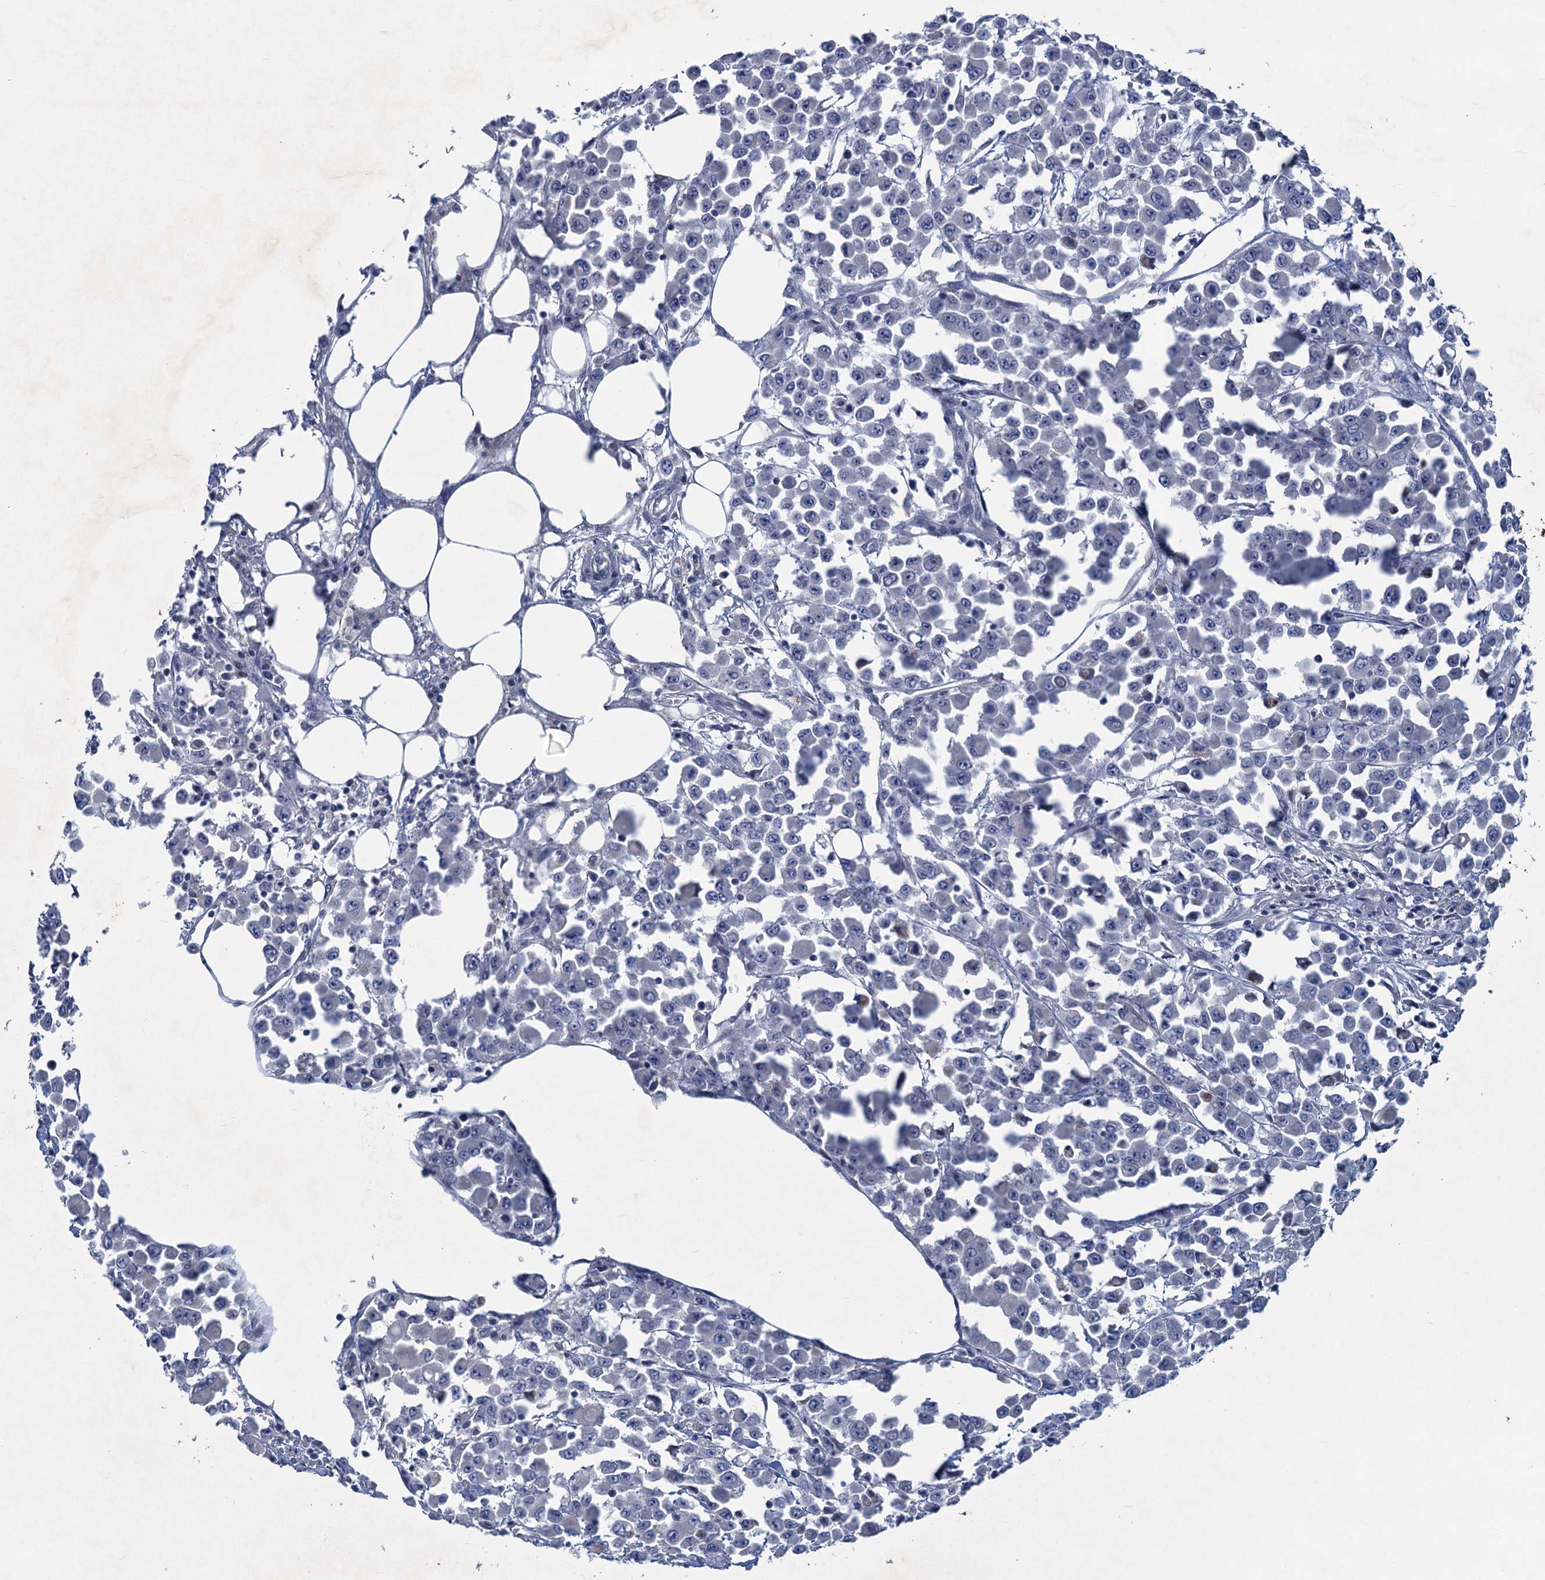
{"staining": {"intensity": "negative", "quantity": "none", "location": "none"}, "tissue": "colorectal cancer", "cell_type": "Tumor cells", "image_type": "cancer", "snomed": [{"axis": "morphology", "description": "Adenocarcinoma, NOS"}, {"axis": "topography", "description": "Colon"}], "caption": "An immunohistochemistry micrograph of colorectal adenocarcinoma is shown. There is no staining in tumor cells of colorectal adenocarcinoma.", "gene": "ESYT3", "patient": {"sex": "male", "age": 51}}